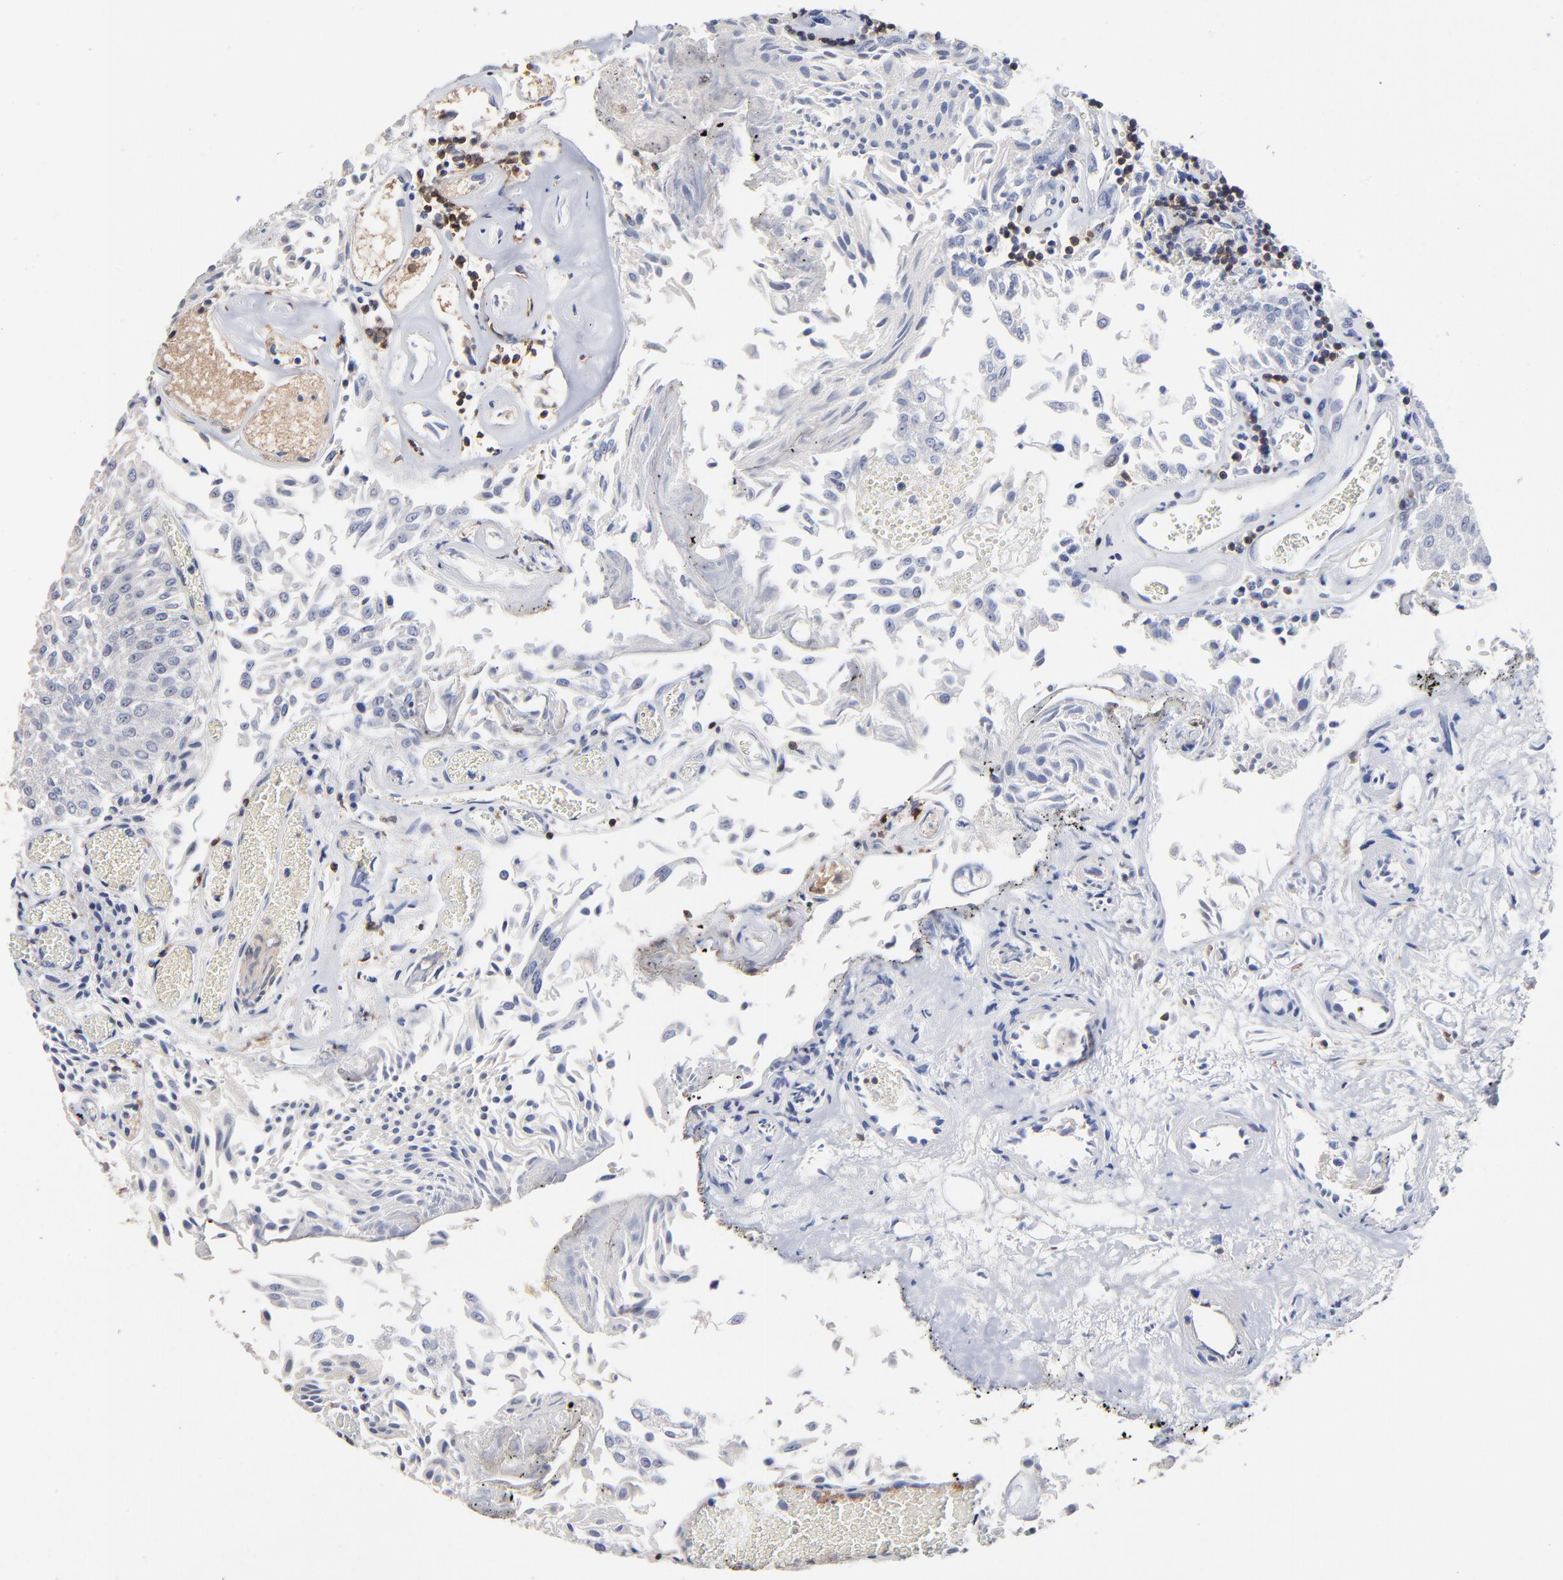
{"staining": {"intensity": "negative", "quantity": "none", "location": "none"}, "tissue": "urothelial cancer", "cell_type": "Tumor cells", "image_type": "cancer", "snomed": [{"axis": "morphology", "description": "Urothelial carcinoma, Low grade"}, {"axis": "topography", "description": "Urinary bladder"}], "caption": "High power microscopy histopathology image of an immunohistochemistry micrograph of urothelial carcinoma (low-grade), revealing no significant positivity in tumor cells. (DAB (3,3'-diaminobenzidine) IHC with hematoxylin counter stain).", "gene": "TRAT1", "patient": {"sex": "male", "age": 86}}